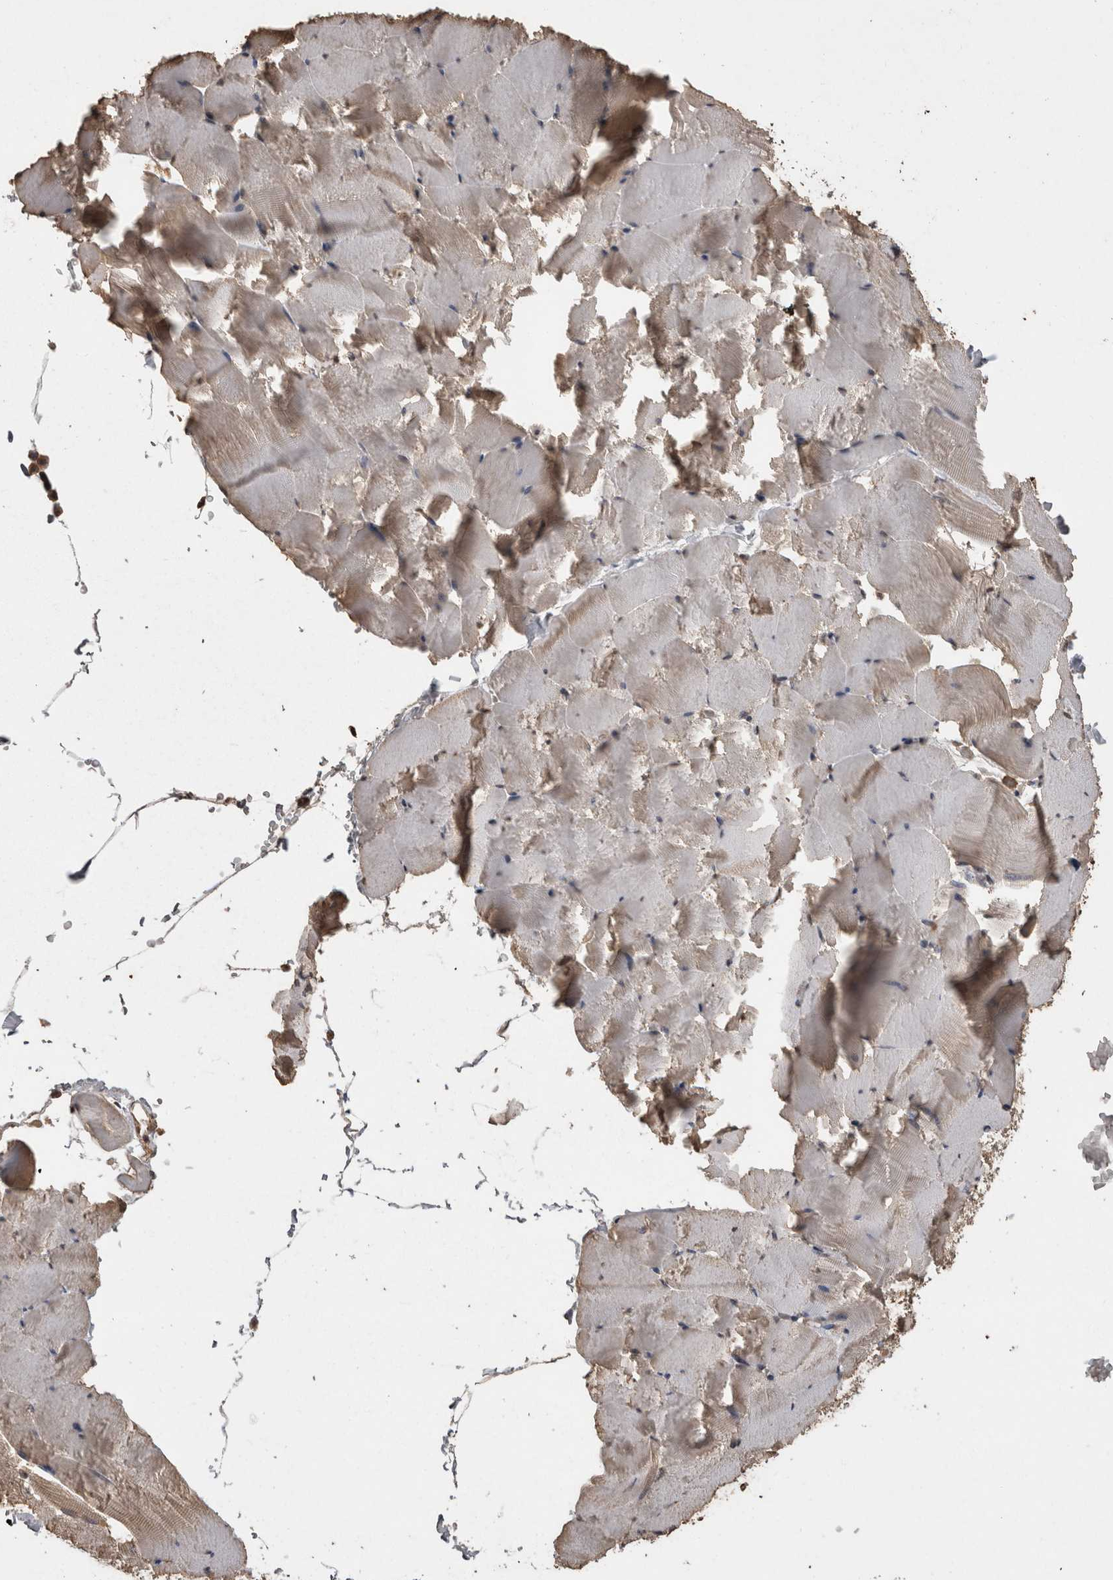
{"staining": {"intensity": "weak", "quantity": "25%-75%", "location": "cytoplasmic/membranous"}, "tissue": "skeletal muscle", "cell_type": "Myocytes", "image_type": "normal", "snomed": [{"axis": "morphology", "description": "Normal tissue, NOS"}, {"axis": "topography", "description": "Skeletal muscle"}], "caption": "High-magnification brightfield microscopy of unremarkable skeletal muscle stained with DAB (brown) and counterstained with hematoxylin (blue). myocytes exhibit weak cytoplasmic/membranous expression is present in about25%-75% of cells.", "gene": "SOCS5", "patient": {"sex": "male", "age": 62}}